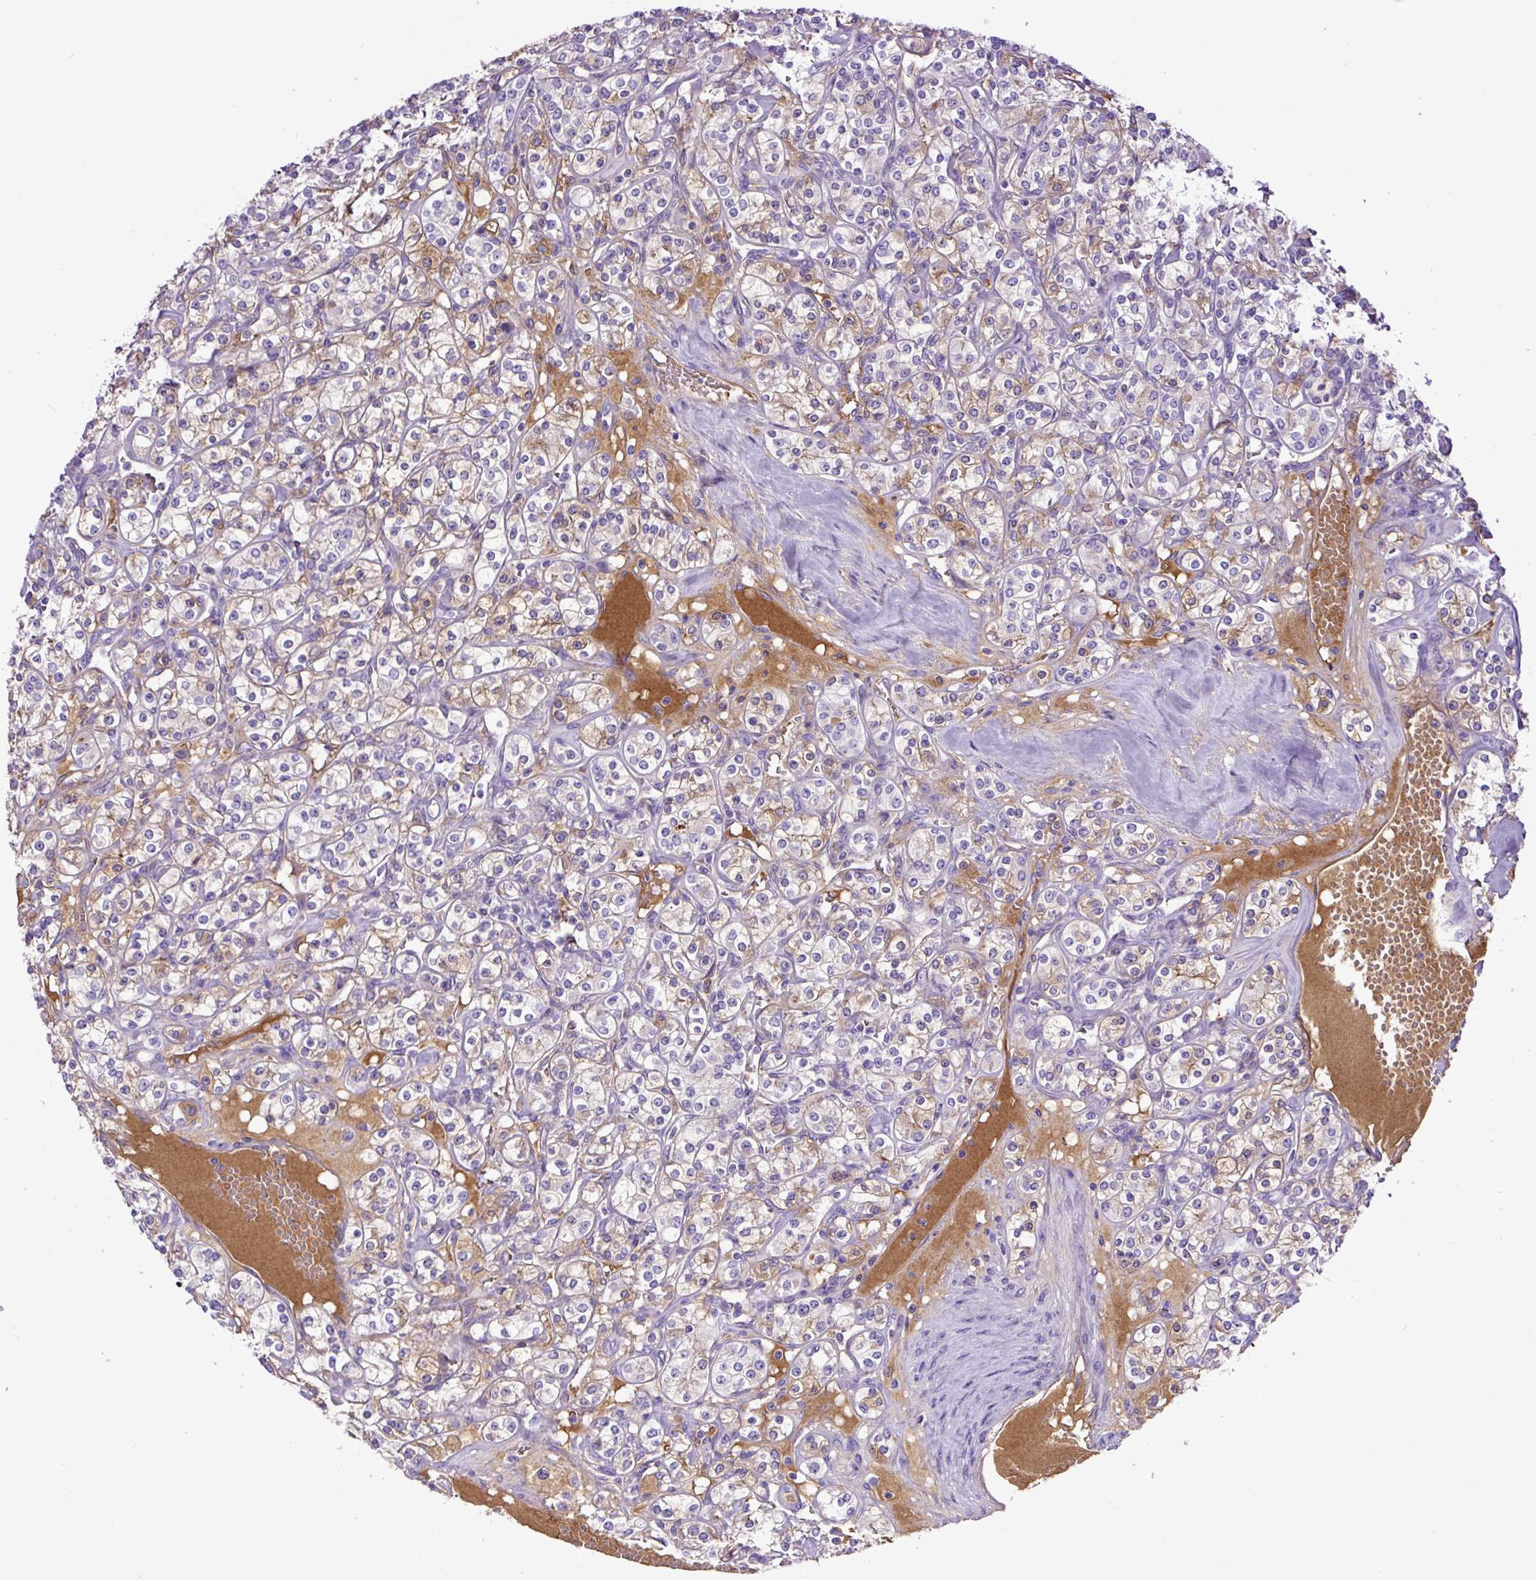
{"staining": {"intensity": "weak", "quantity": "25%-75%", "location": "cytoplasmic/membranous"}, "tissue": "renal cancer", "cell_type": "Tumor cells", "image_type": "cancer", "snomed": [{"axis": "morphology", "description": "Adenocarcinoma, NOS"}, {"axis": "topography", "description": "Kidney"}], "caption": "Immunohistochemistry image of human renal adenocarcinoma stained for a protein (brown), which demonstrates low levels of weak cytoplasmic/membranous expression in about 25%-75% of tumor cells.", "gene": "CLEC3B", "patient": {"sex": "male", "age": 77}}